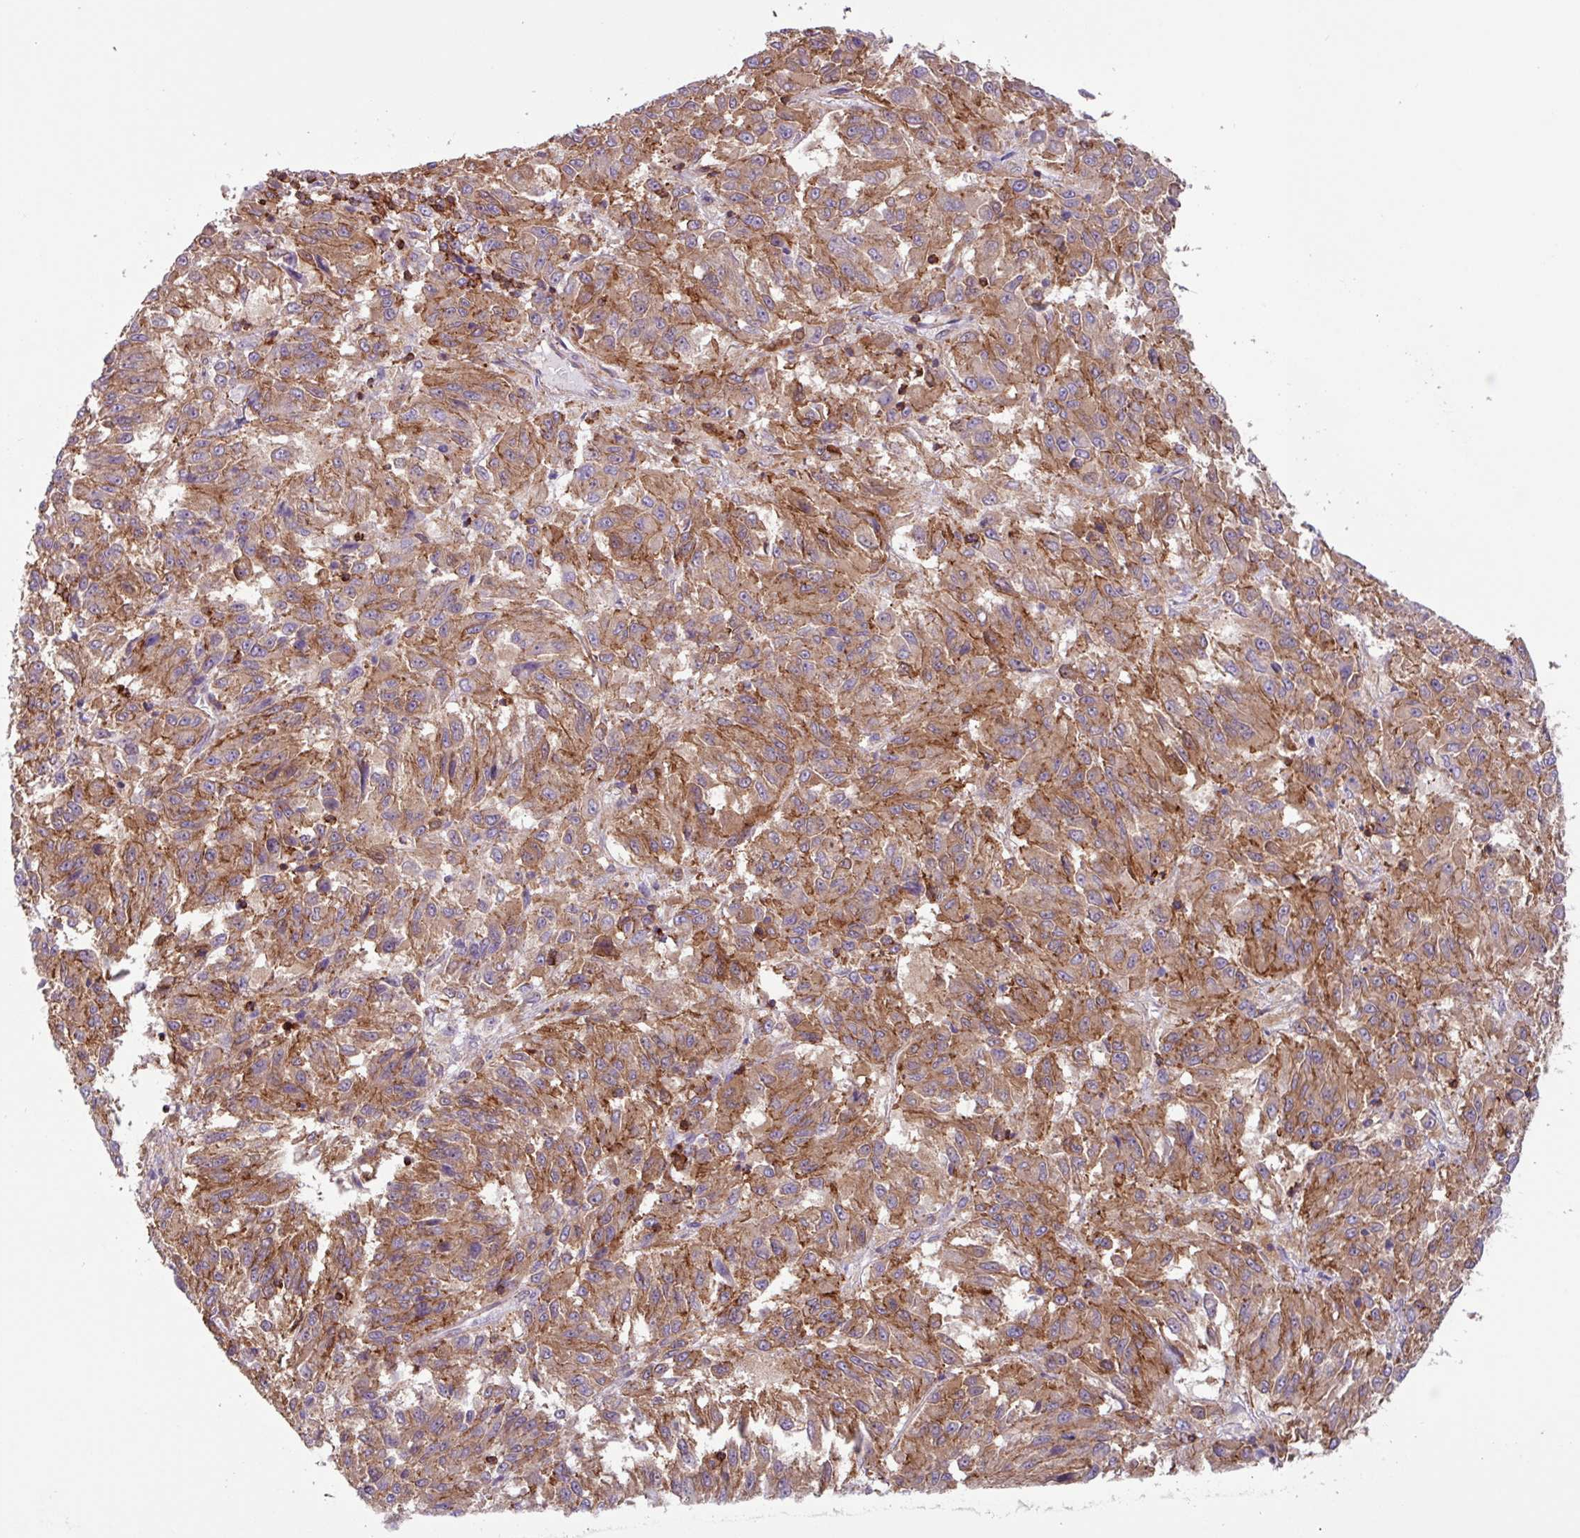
{"staining": {"intensity": "moderate", "quantity": ">75%", "location": "cytoplasmic/membranous"}, "tissue": "melanoma", "cell_type": "Tumor cells", "image_type": "cancer", "snomed": [{"axis": "morphology", "description": "Malignant melanoma, Metastatic site"}, {"axis": "topography", "description": "Lung"}], "caption": "A histopathology image of human melanoma stained for a protein displays moderate cytoplasmic/membranous brown staining in tumor cells.", "gene": "PPP1R18", "patient": {"sex": "male", "age": 64}}